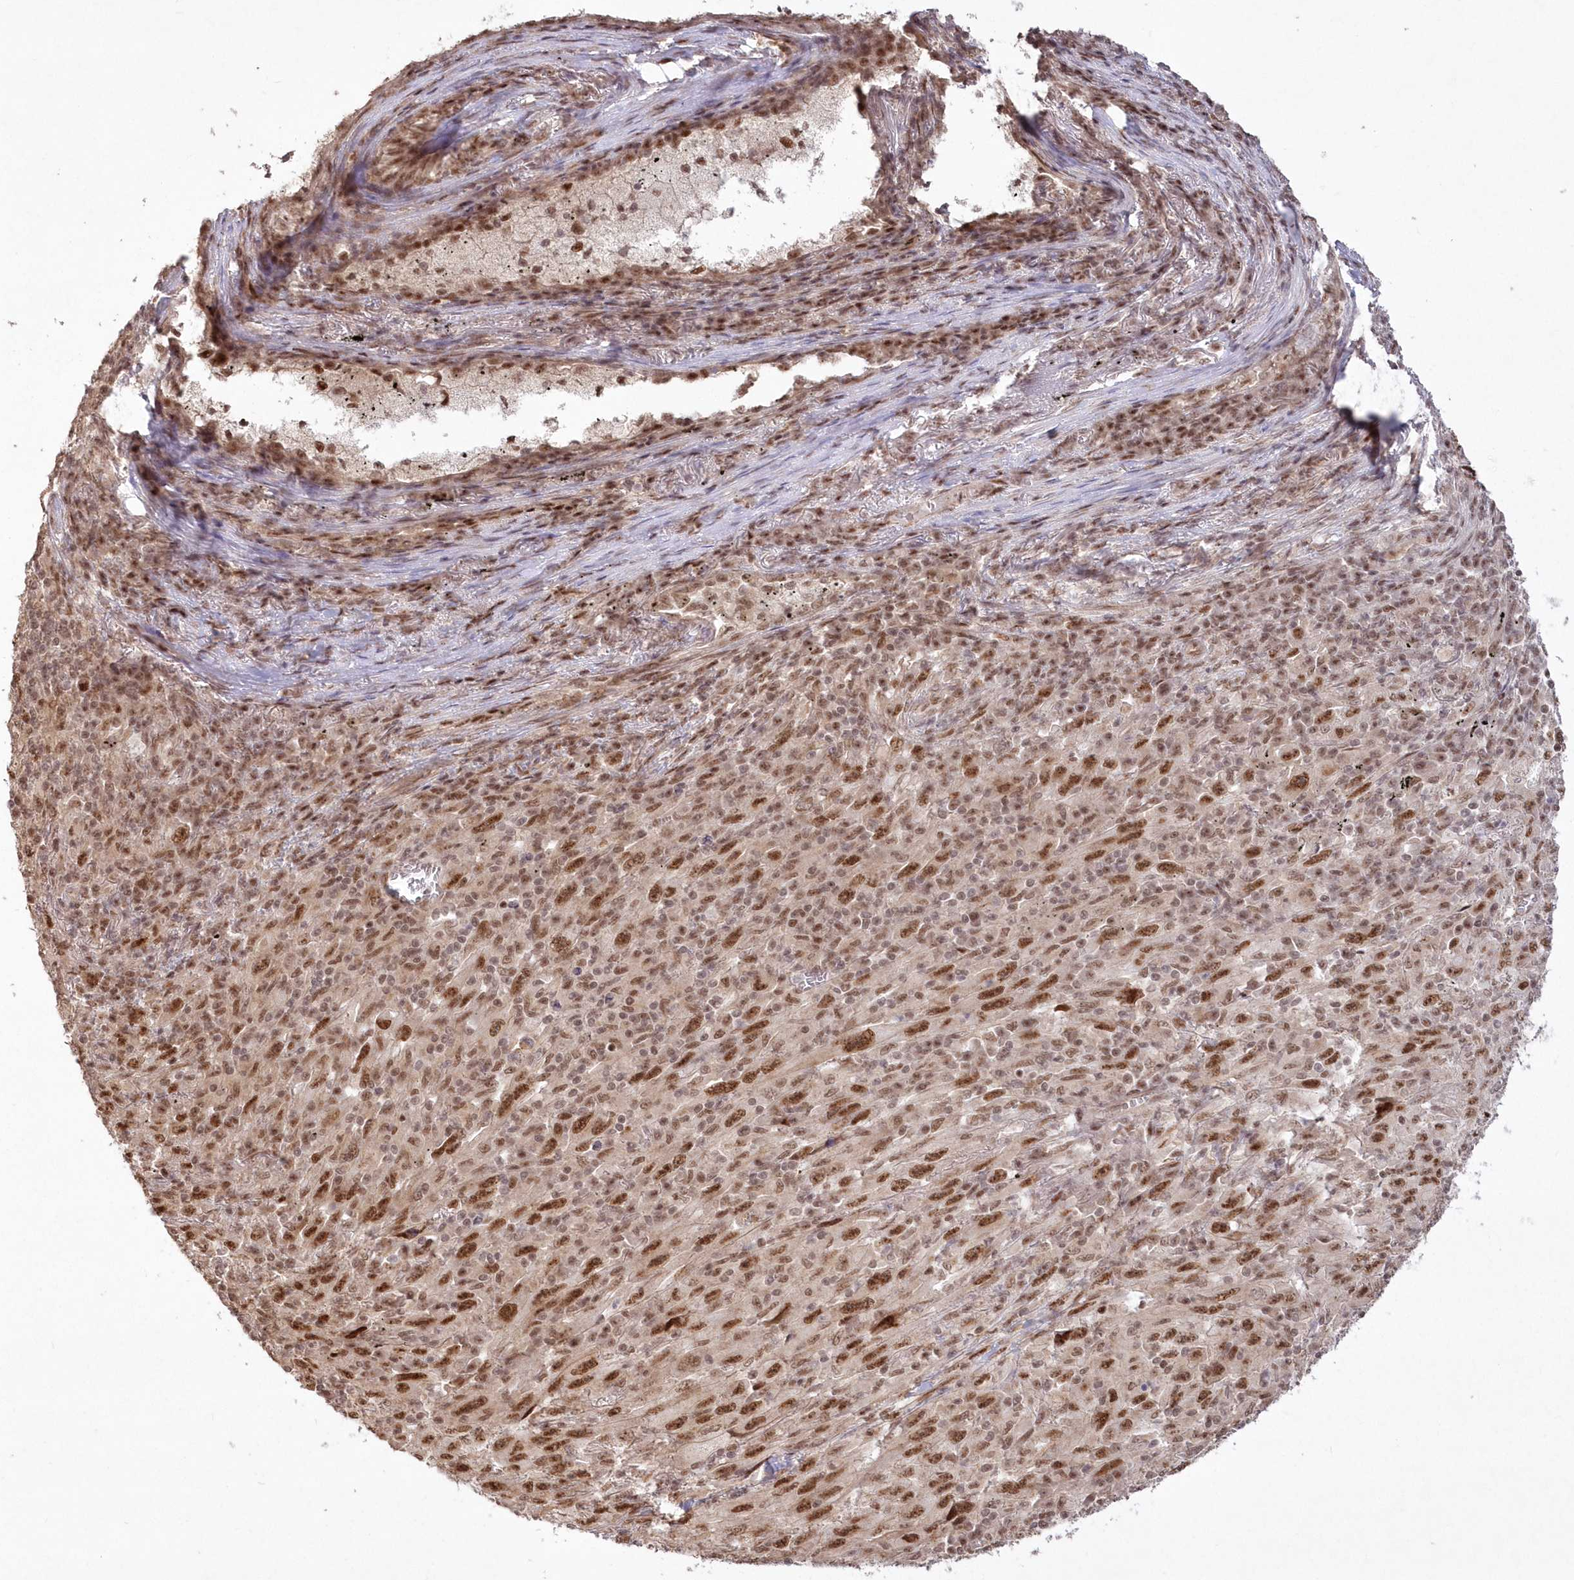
{"staining": {"intensity": "moderate", "quantity": ">75%", "location": "nuclear"}, "tissue": "melanoma", "cell_type": "Tumor cells", "image_type": "cancer", "snomed": [{"axis": "morphology", "description": "Malignant melanoma, Metastatic site"}, {"axis": "topography", "description": "Skin"}], "caption": "Protein expression by IHC shows moderate nuclear expression in about >75% of tumor cells in melanoma.", "gene": "WBP1L", "patient": {"sex": "female", "age": 56}}